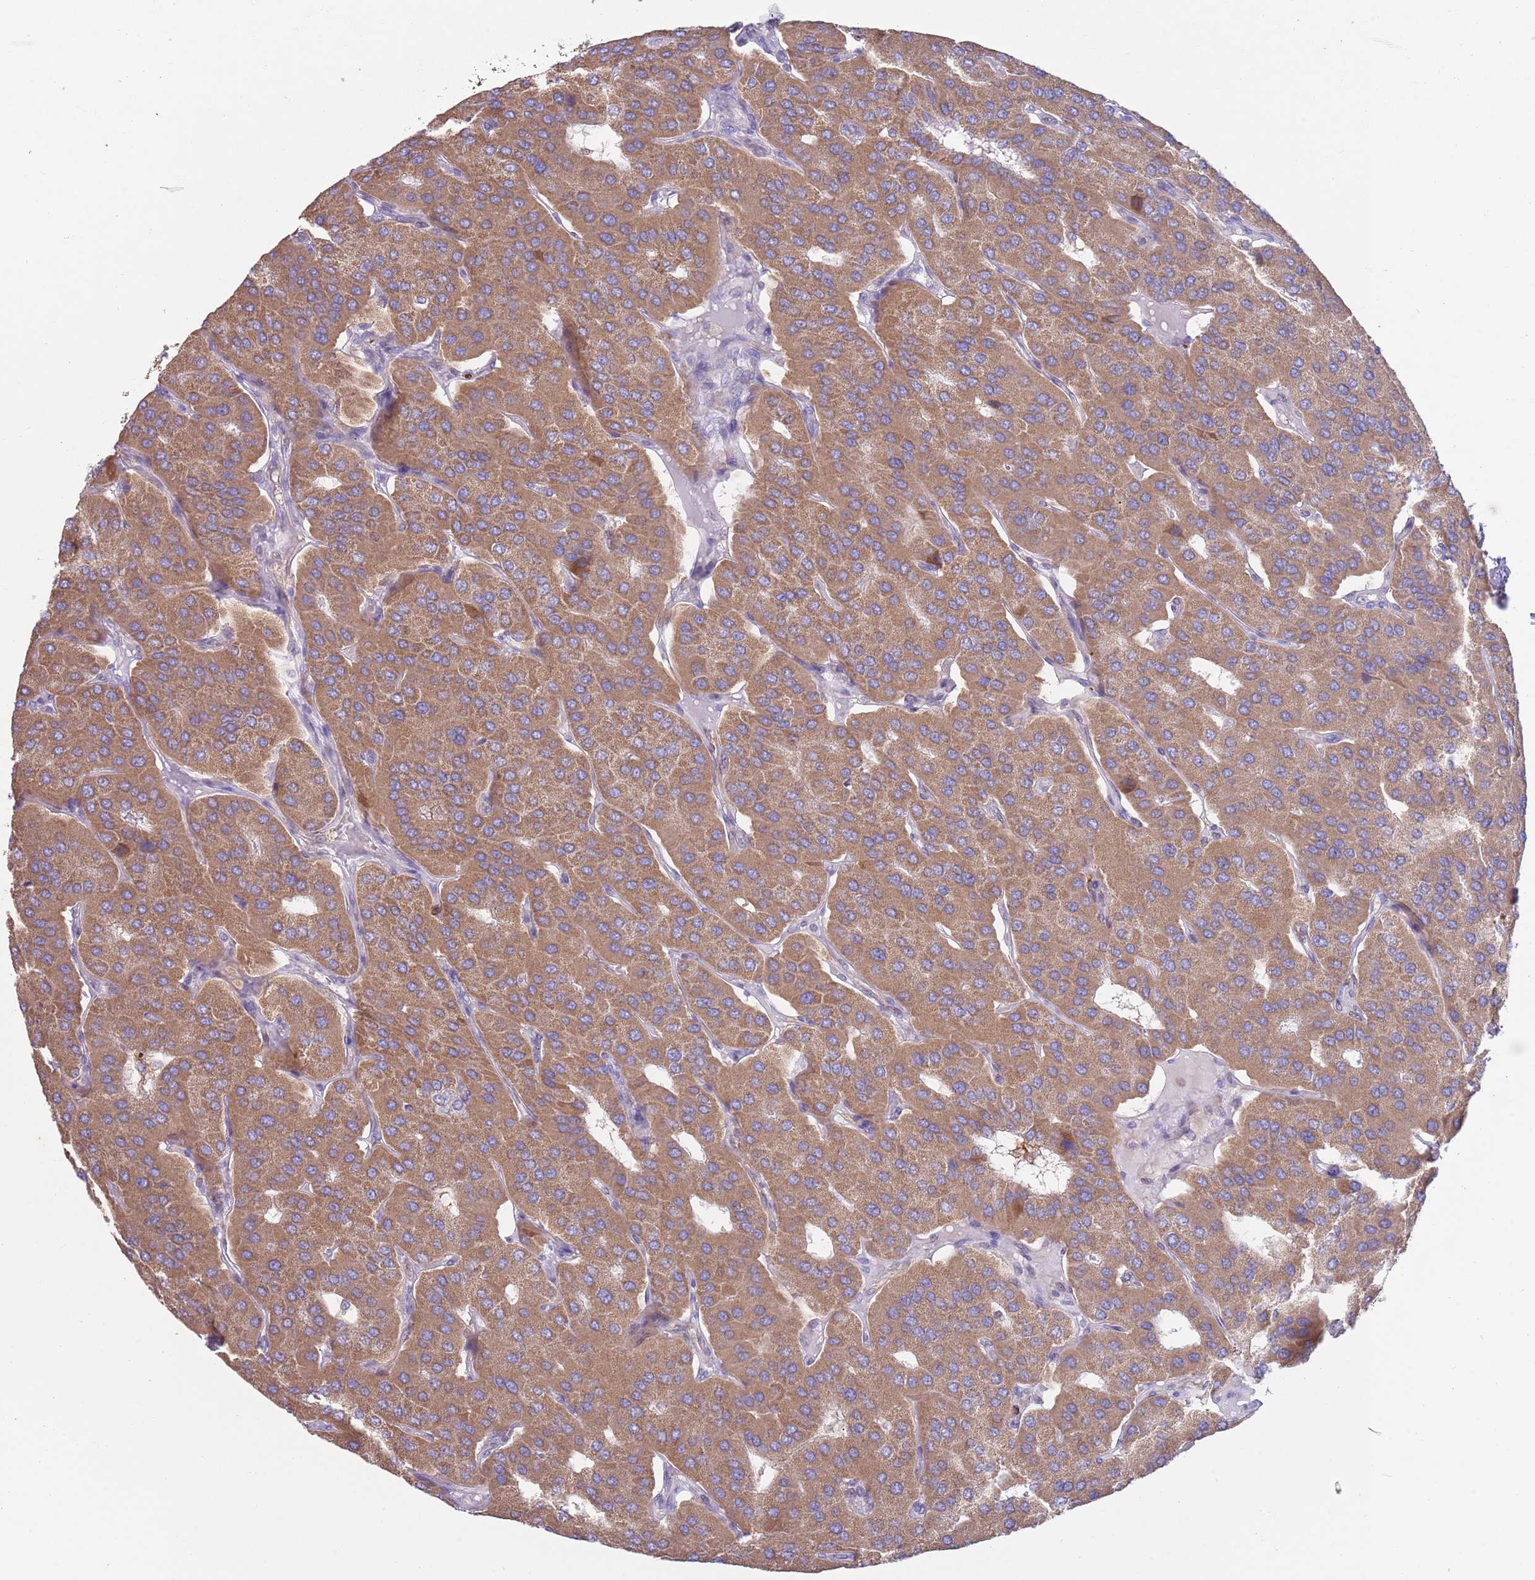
{"staining": {"intensity": "moderate", "quantity": ">75%", "location": "cytoplasmic/membranous"}, "tissue": "parathyroid gland", "cell_type": "Glandular cells", "image_type": "normal", "snomed": [{"axis": "morphology", "description": "Normal tissue, NOS"}, {"axis": "morphology", "description": "Adenoma, NOS"}, {"axis": "topography", "description": "Parathyroid gland"}], "caption": "Moderate cytoplasmic/membranous protein positivity is seen in about >75% of glandular cells in parathyroid gland. The staining was performed using DAB (3,3'-diaminobenzidine), with brown indicating positive protein expression. Nuclei are stained blue with hematoxylin.", "gene": "DDT", "patient": {"sex": "female", "age": 86}}